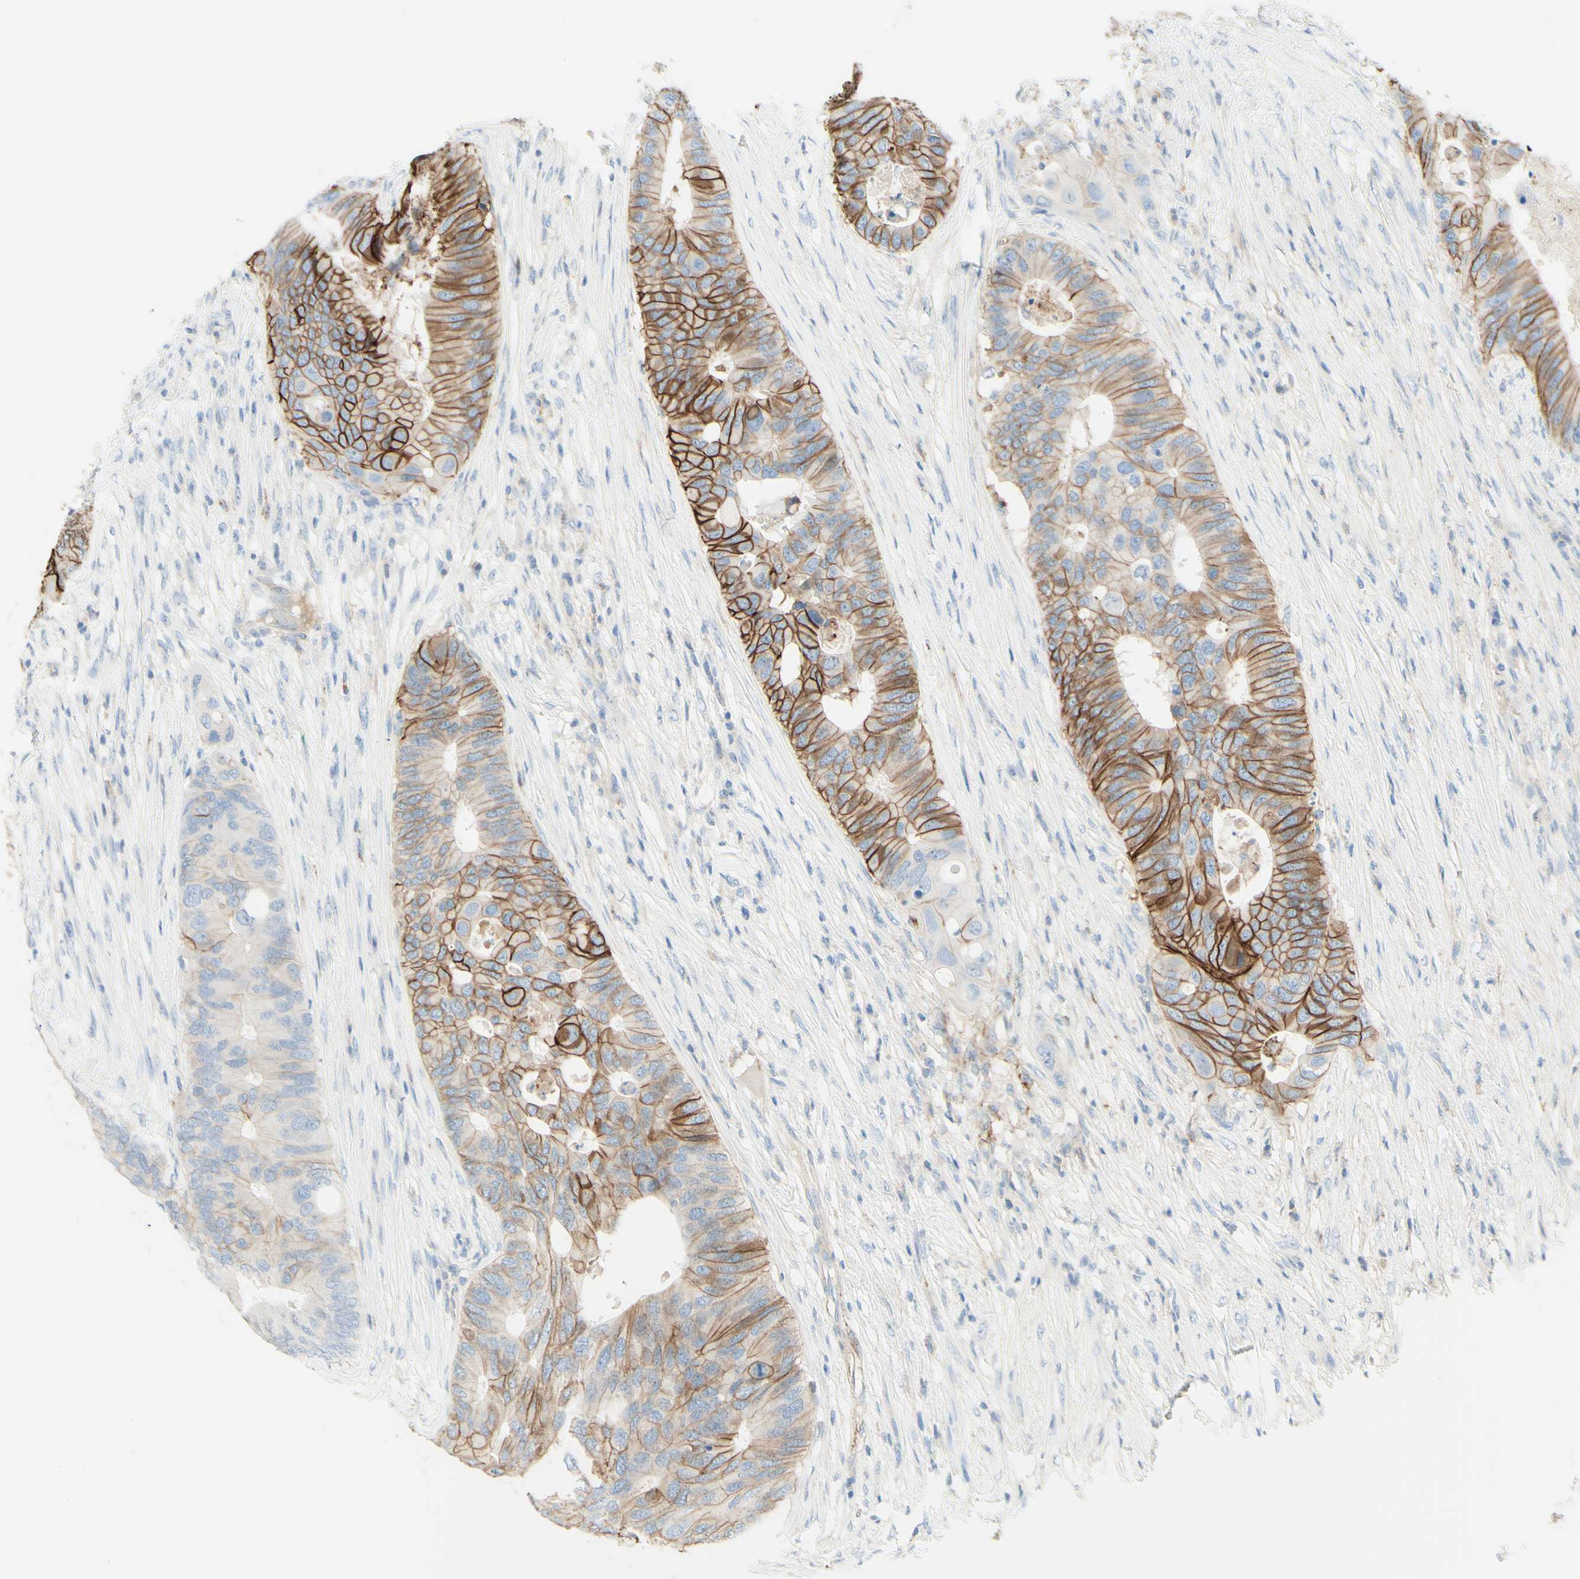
{"staining": {"intensity": "moderate", "quantity": ">75%", "location": "cytoplasmic/membranous"}, "tissue": "colorectal cancer", "cell_type": "Tumor cells", "image_type": "cancer", "snomed": [{"axis": "morphology", "description": "Adenocarcinoma, NOS"}, {"axis": "topography", "description": "Colon"}], "caption": "The histopathology image shows immunohistochemical staining of adenocarcinoma (colorectal). There is moderate cytoplasmic/membranous expression is present in about >75% of tumor cells.", "gene": "ALCAM", "patient": {"sex": "male", "age": 71}}